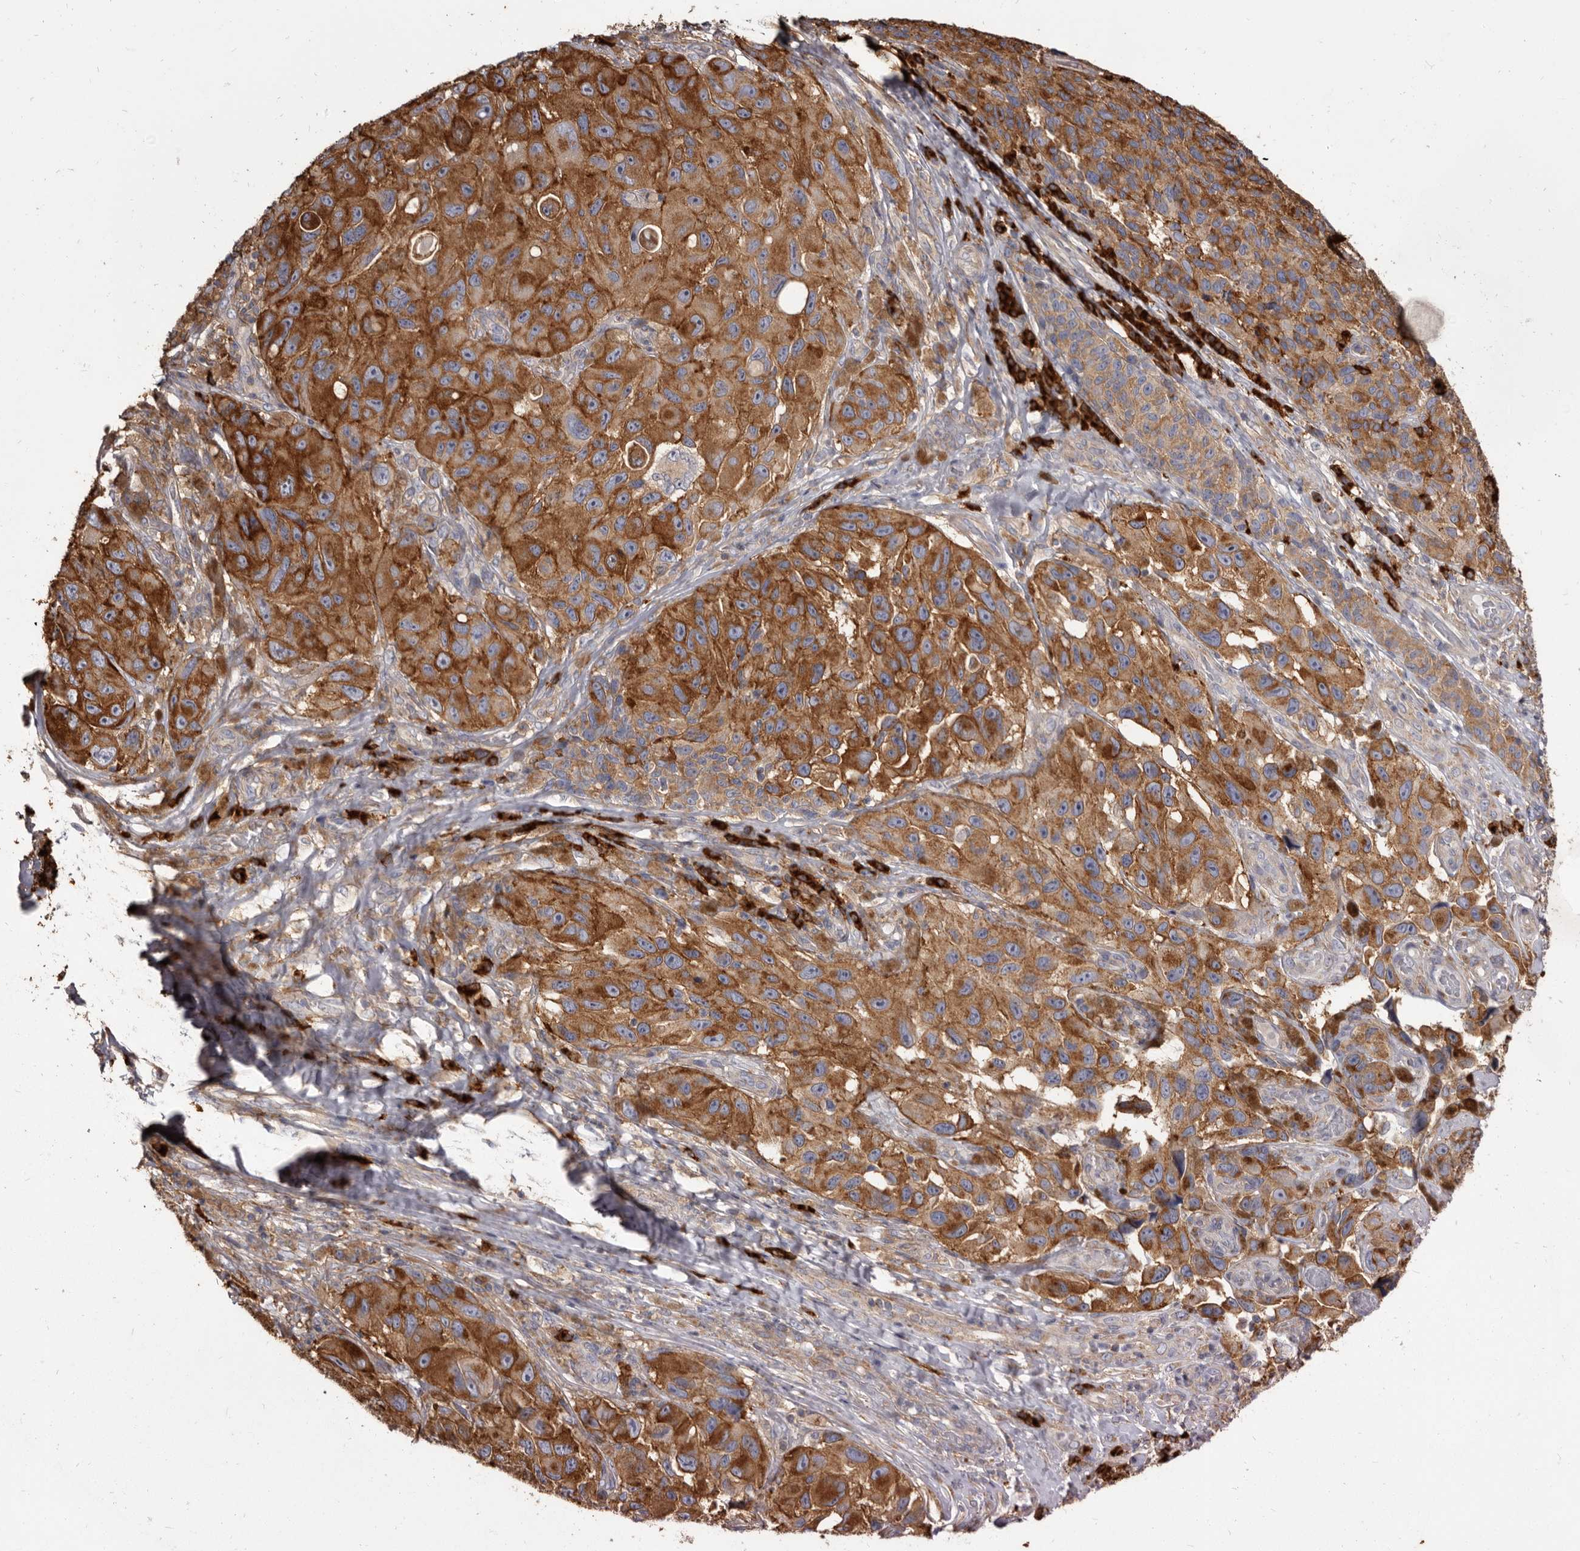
{"staining": {"intensity": "strong", "quantity": ">75%", "location": "cytoplasmic/membranous"}, "tissue": "melanoma", "cell_type": "Tumor cells", "image_type": "cancer", "snomed": [{"axis": "morphology", "description": "Malignant melanoma, NOS"}, {"axis": "topography", "description": "Skin"}], "caption": "The immunohistochemical stain shows strong cytoplasmic/membranous expression in tumor cells of melanoma tissue.", "gene": "TPD52", "patient": {"sex": "female", "age": 73}}